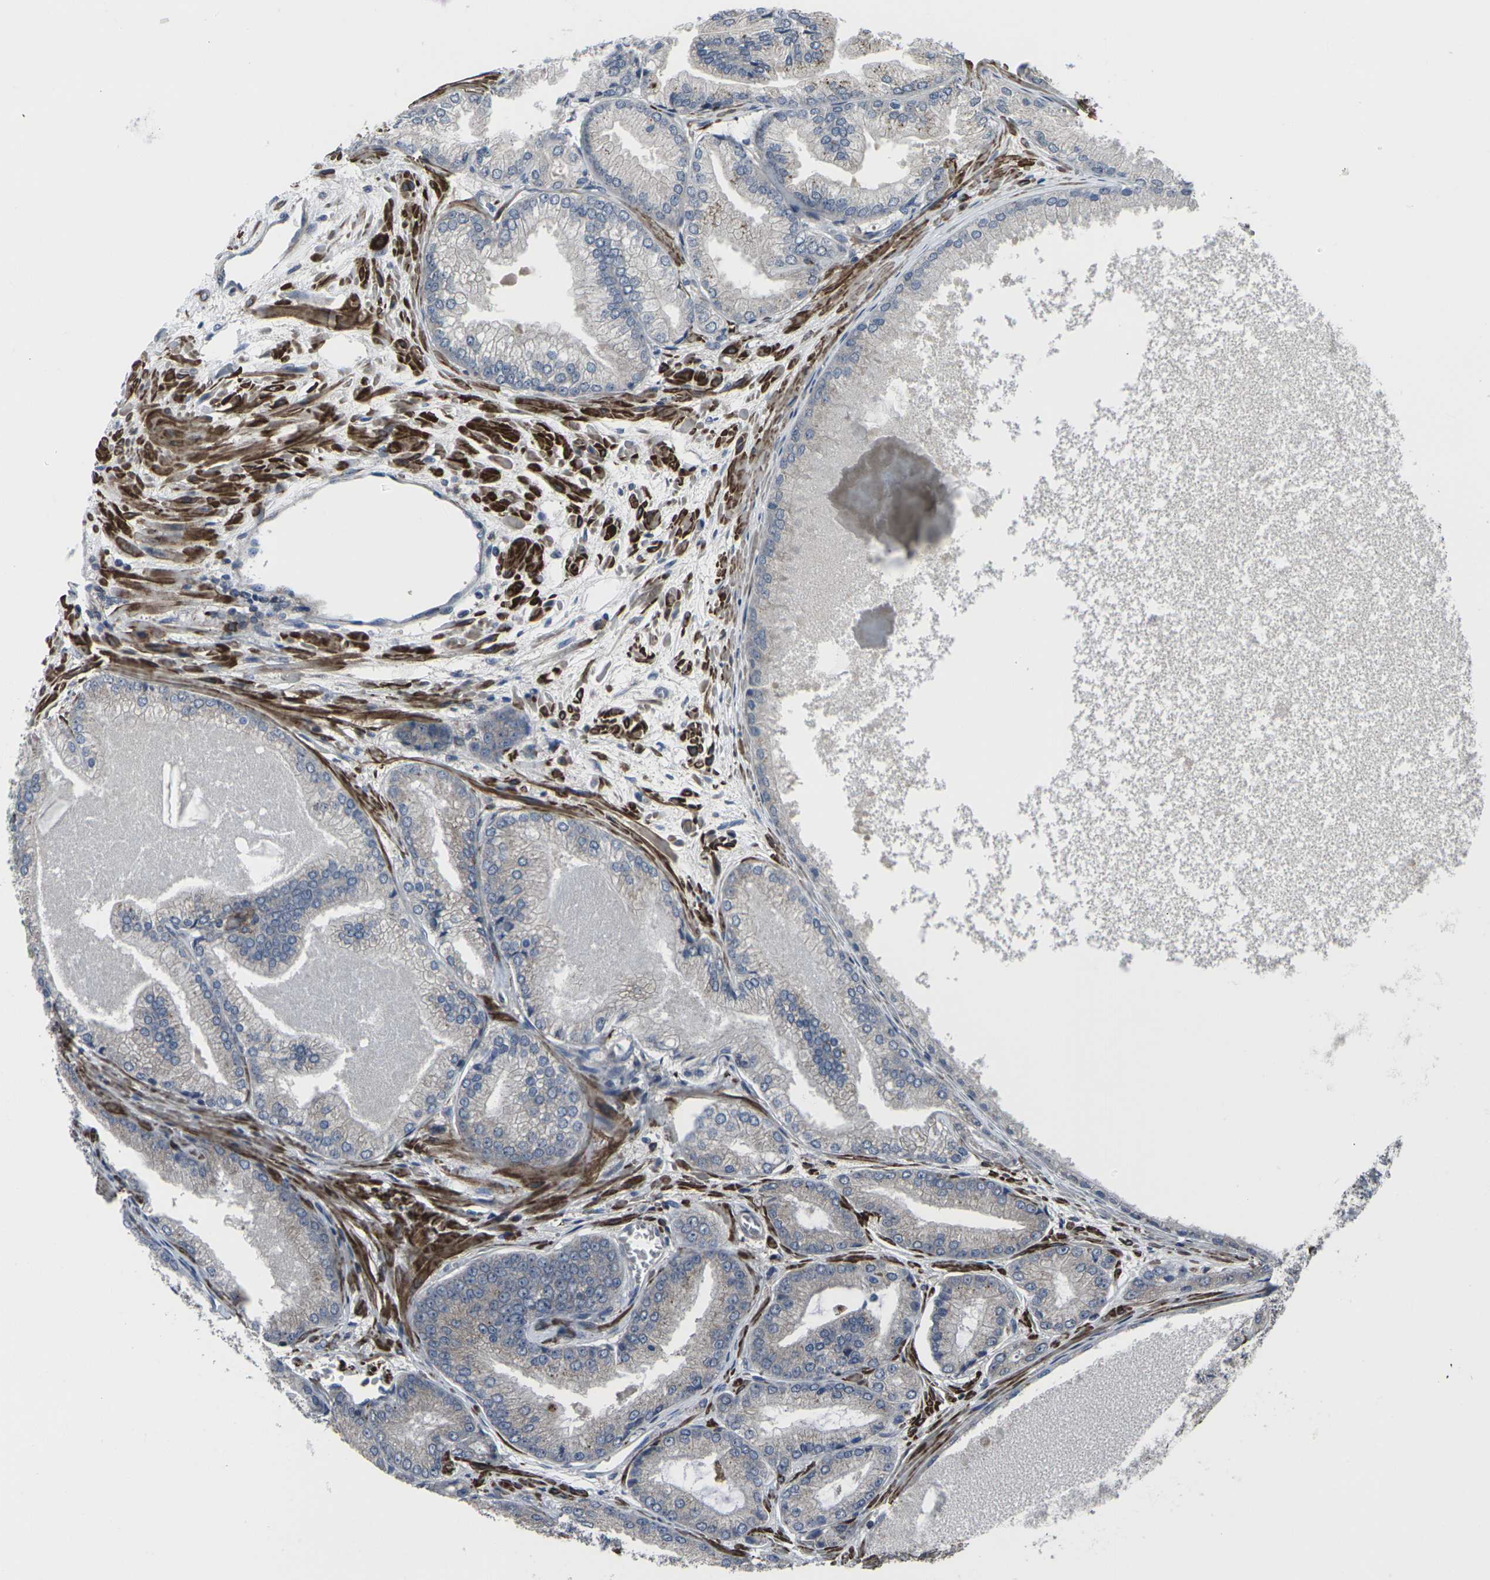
{"staining": {"intensity": "moderate", "quantity": "25%-75%", "location": "cytoplasmic/membranous"}, "tissue": "prostate cancer", "cell_type": "Tumor cells", "image_type": "cancer", "snomed": [{"axis": "morphology", "description": "Adenocarcinoma, High grade"}, {"axis": "topography", "description": "Prostate"}], "caption": "Immunohistochemistry image of neoplastic tissue: human prostate high-grade adenocarcinoma stained using immunohistochemistry (IHC) shows medium levels of moderate protein expression localized specifically in the cytoplasmic/membranous of tumor cells, appearing as a cytoplasmic/membranous brown color.", "gene": "CCR10", "patient": {"sex": "male", "age": 59}}